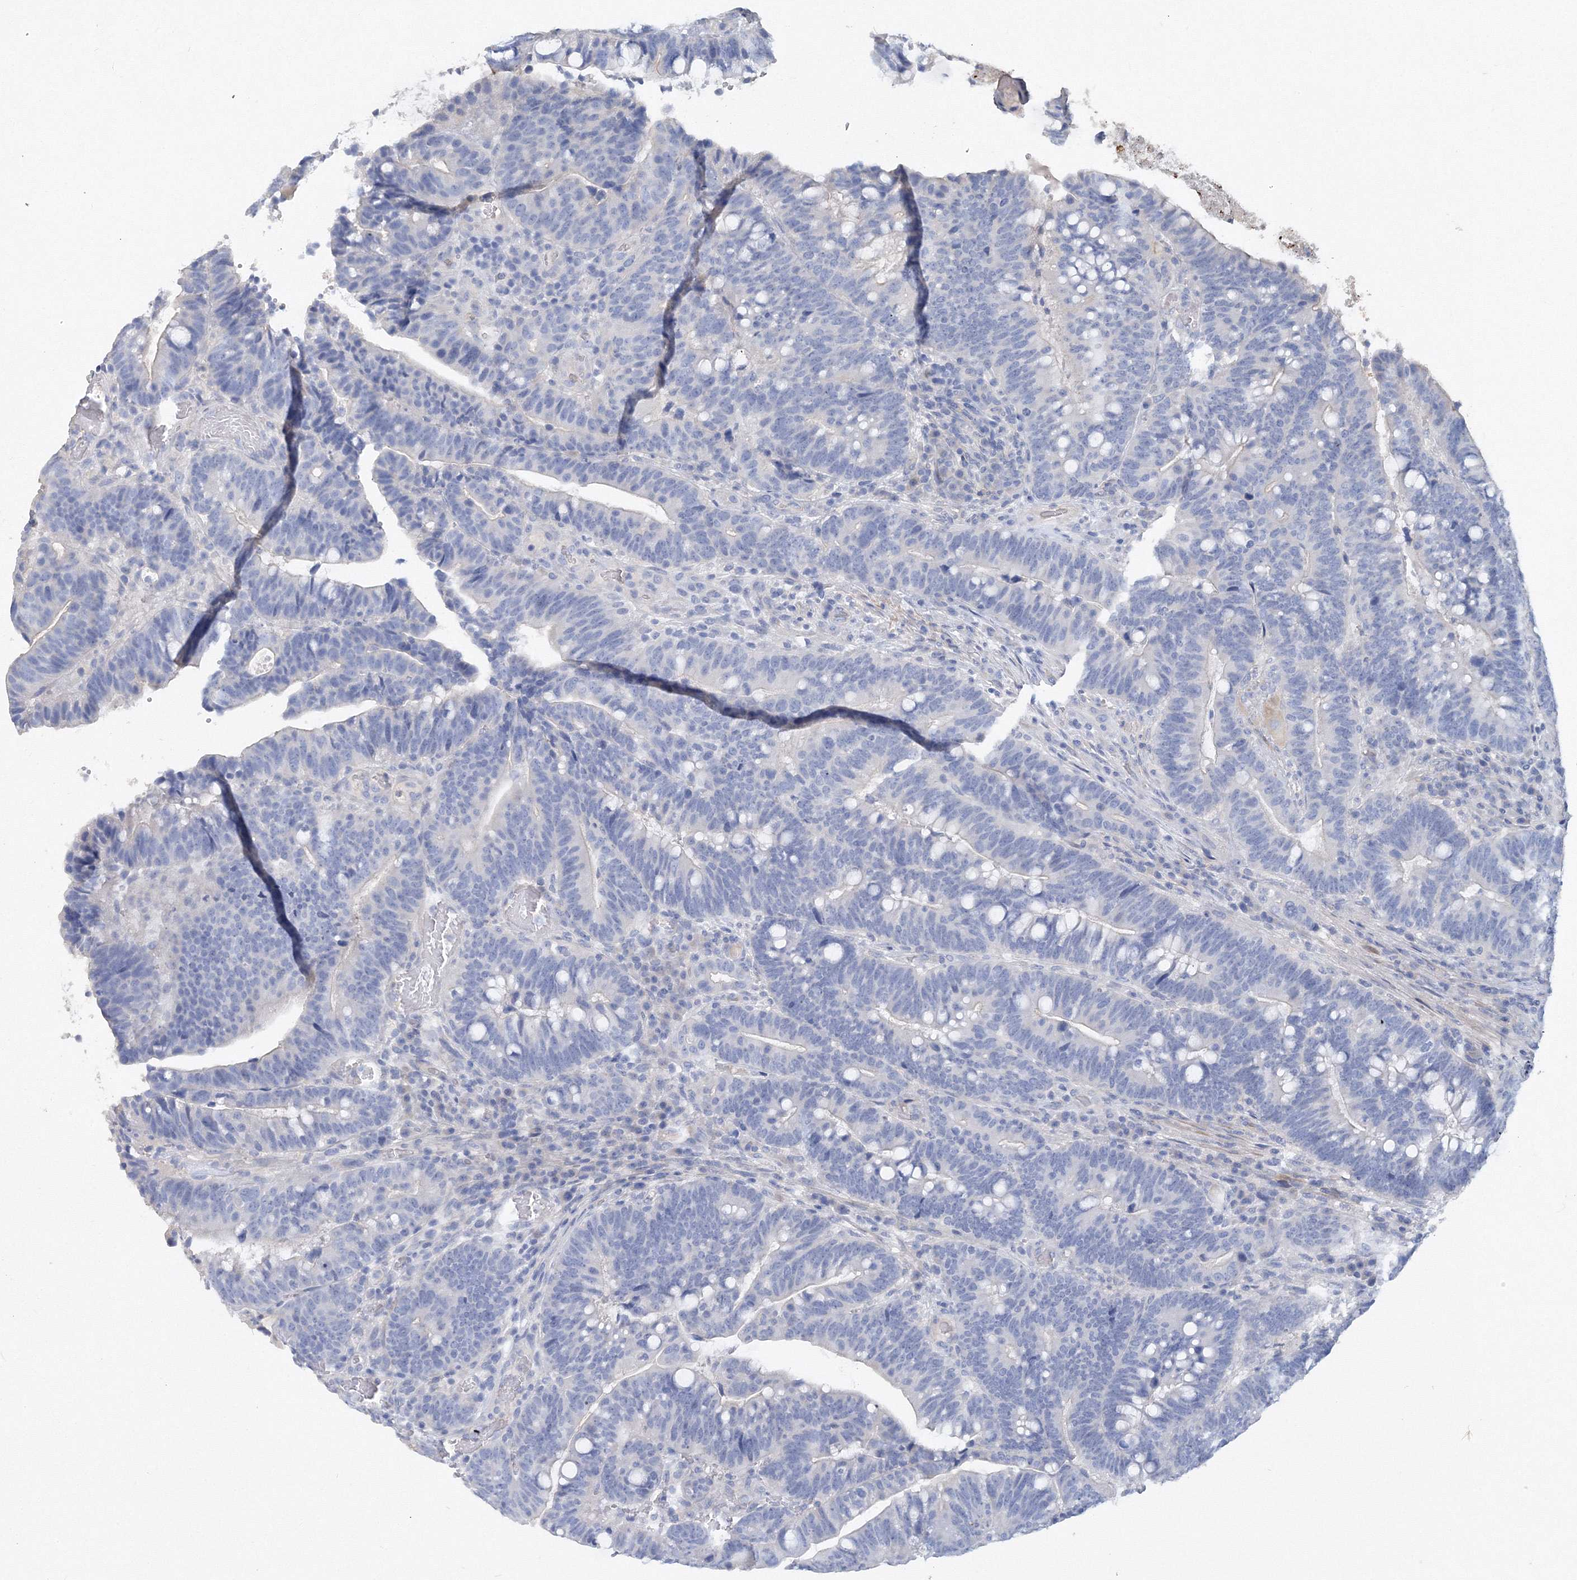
{"staining": {"intensity": "negative", "quantity": "none", "location": "none"}, "tissue": "colorectal cancer", "cell_type": "Tumor cells", "image_type": "cancer", "snomed": [{"axis": "morphology", "description": "Adenocarcinoma, NOS"}, {"axis": "topography", "description": "Colon"}], "caption": "Immunohistochemistry (IHC) photomicrograph of neoplastic tissue: human colorectal cancer (adenocarcinoma) stained with DAB reveals no significant protein expression in tumor cells.", "gene": "OSBPL6", "patient": {"sex": "female", "age": 66}}